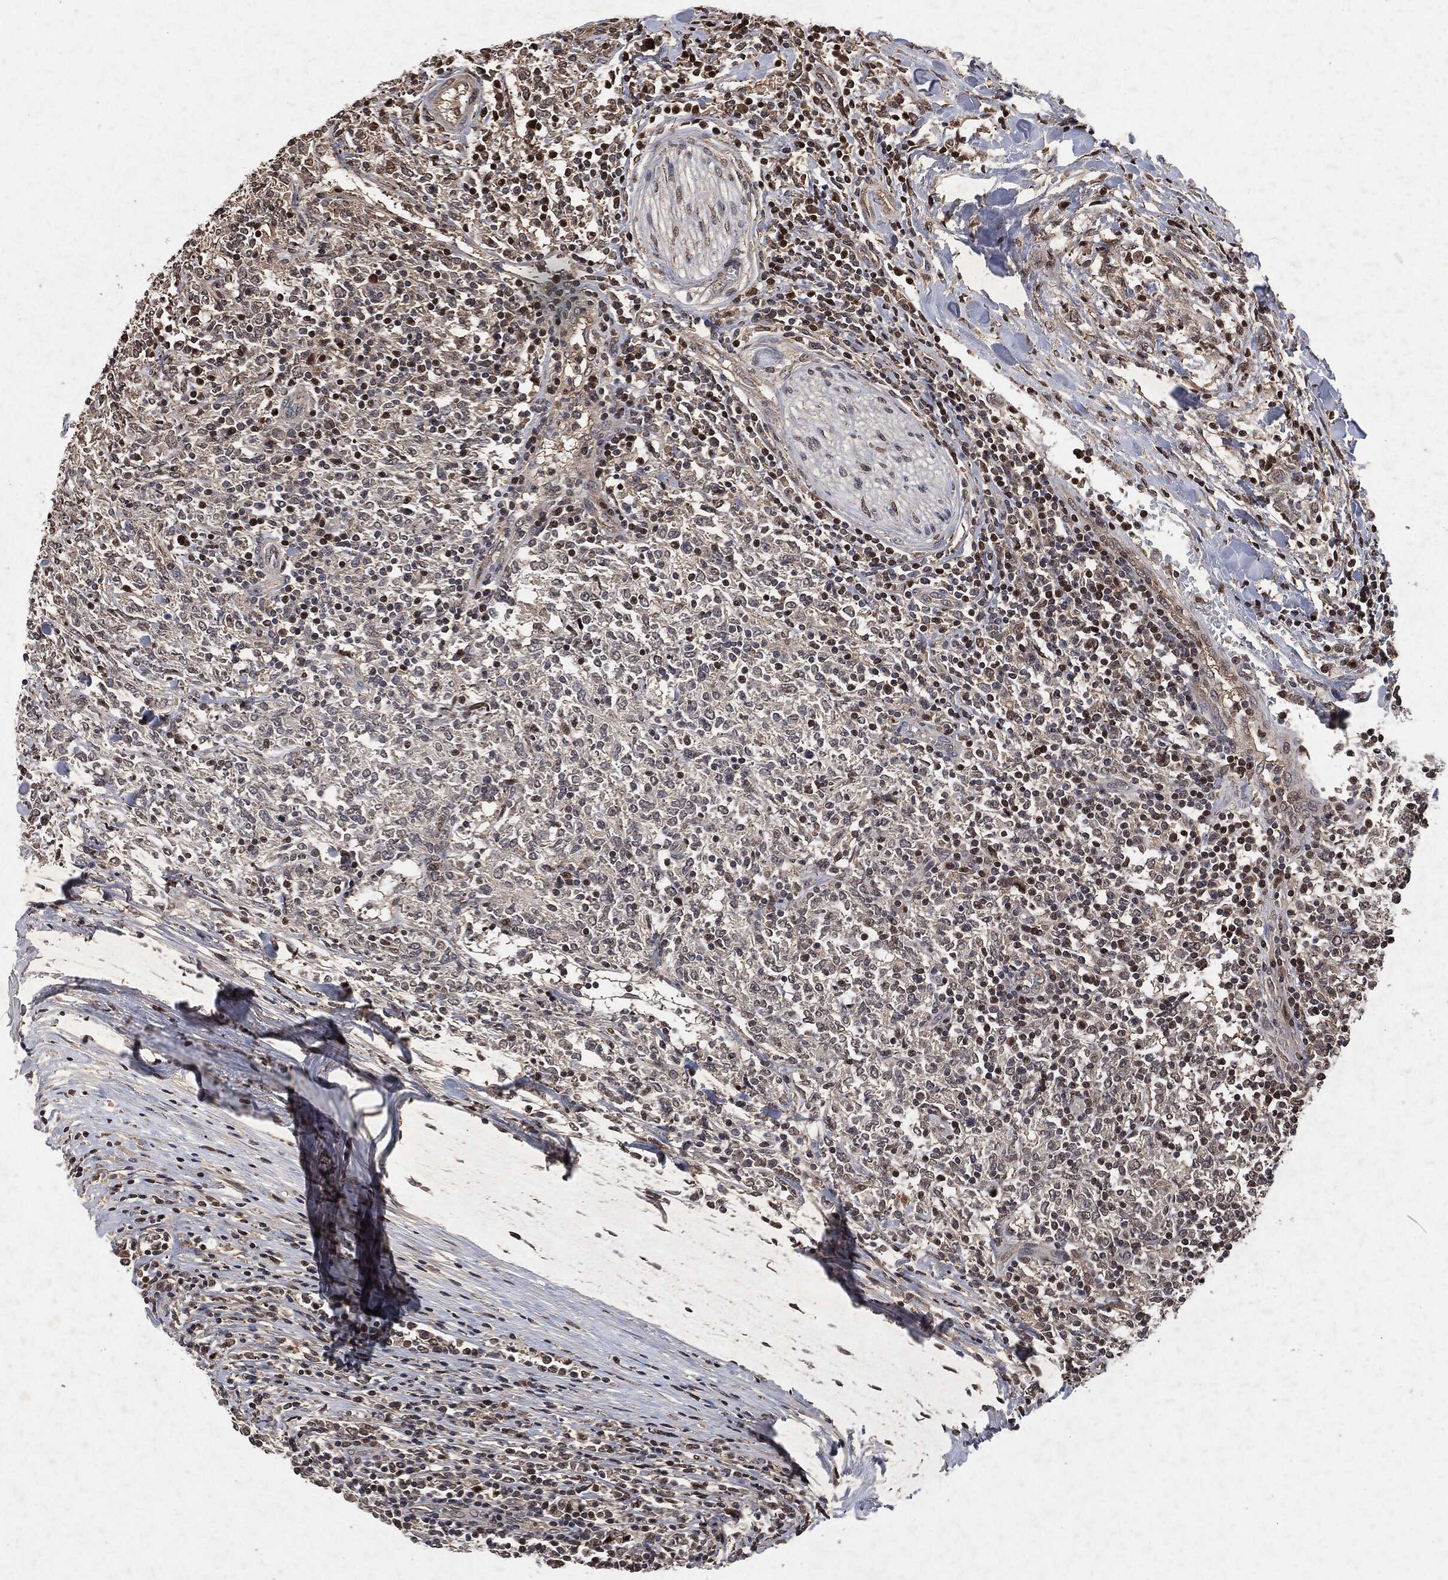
{"staining": {"intensity": "strong", "quantity": "<25%", "location": "nuclear"}, "tissue": "lymphoma", "cell_type": "Tumor cells", "image_type": "cancer", "snomed": [{"axis": "morphology", "description": "Malignant lymphoma, non-Hodgkin's type, High grade"}, {"axis": "topography", "description": "Lymph node"}], "caption": "The immunohistochemical stain highlights strong nuclear expression in tumor cells of lymphoma tissue.", "gene": "SNAI1", "patient": {"sex": "female", "age": 84}}